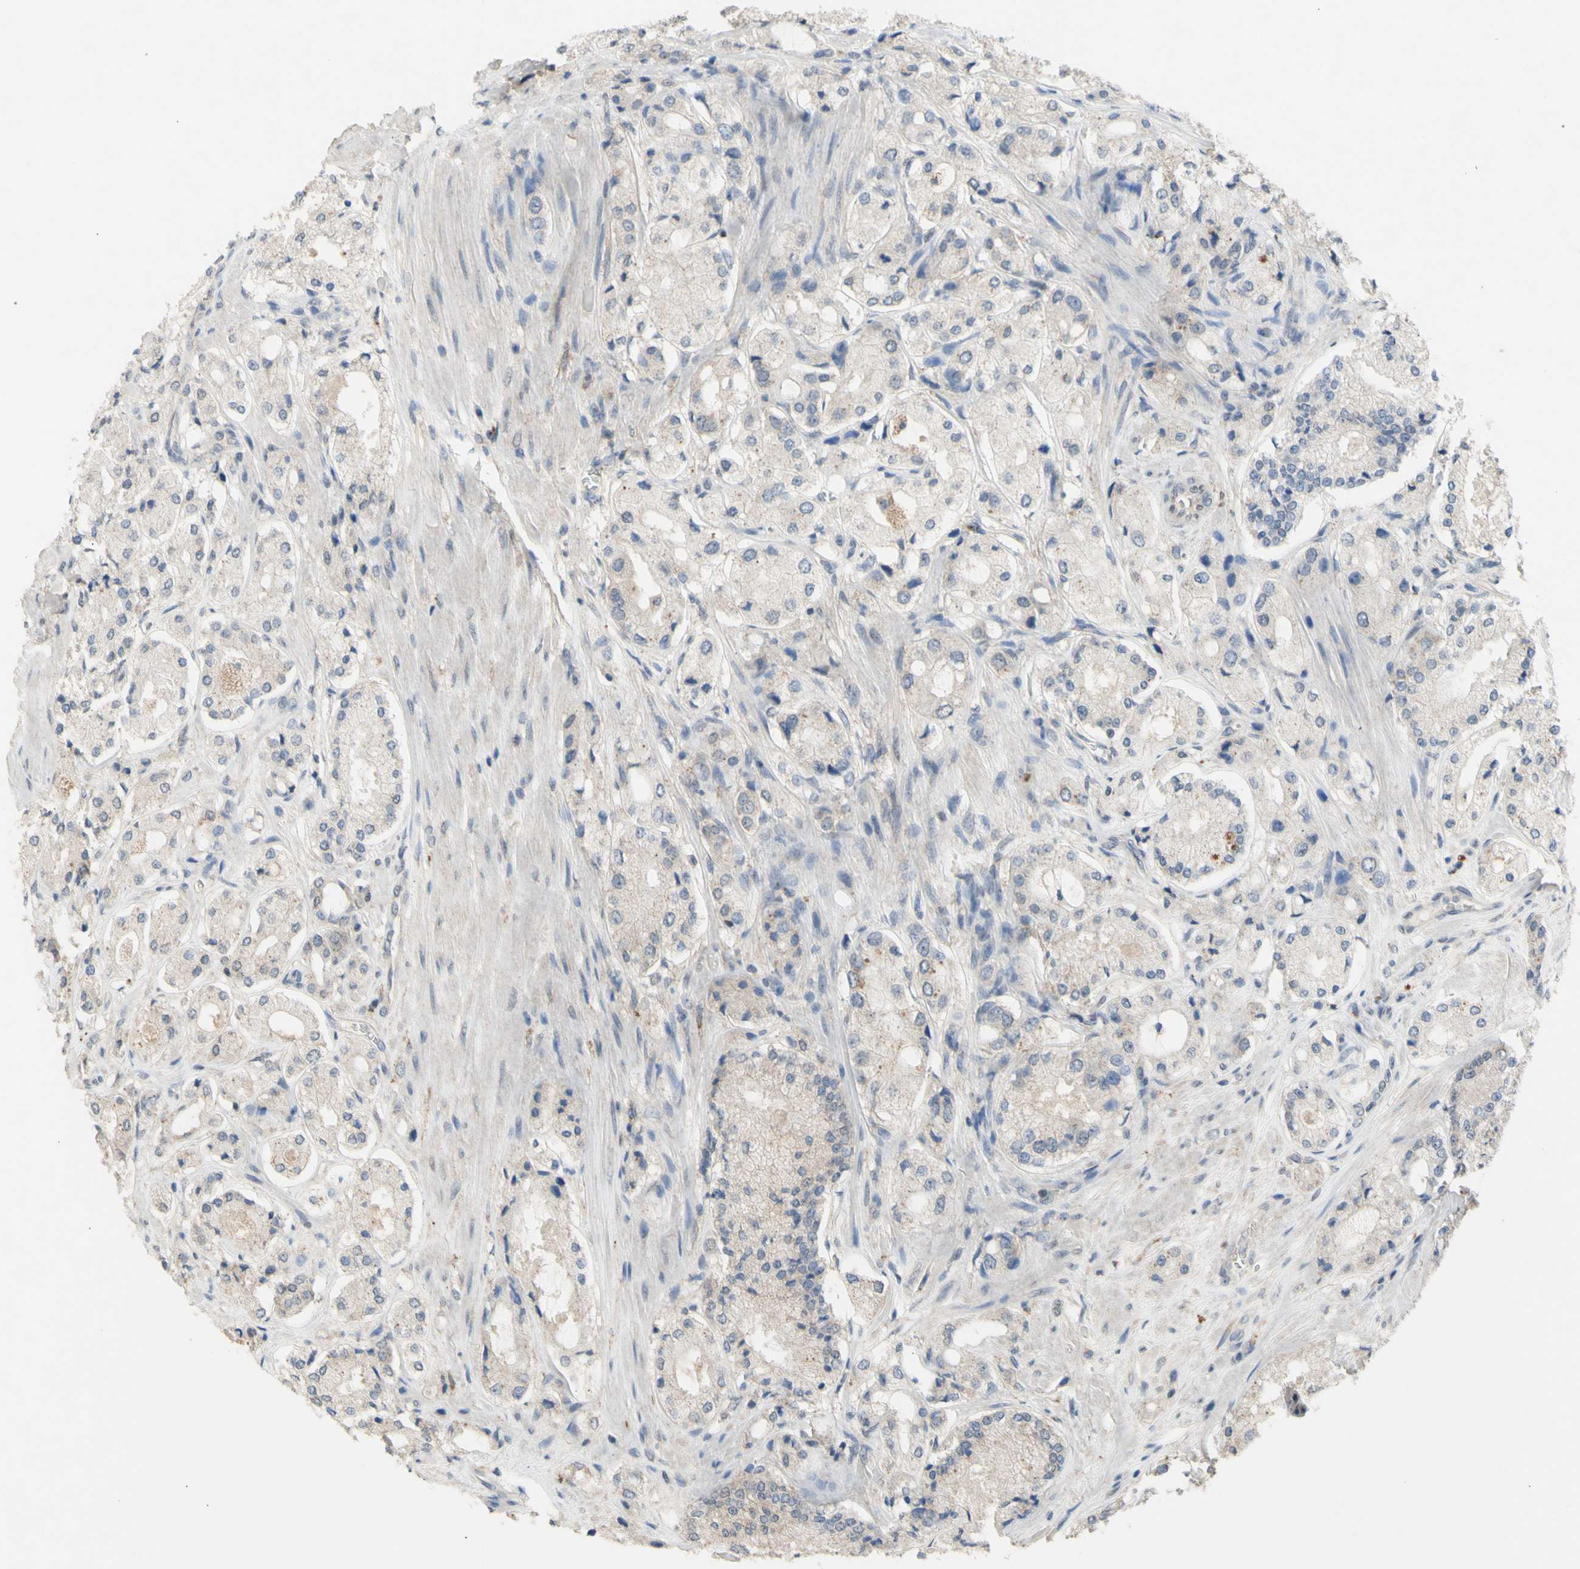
{"staining": {"intensity": "weak", "quantity": "25%-75%", "location": "cytoplasmic/membranous"}, "tissue": "prostate cancer", "cell_type": "Tumor cells", "image_type": "cancer", "snomed": [{"axis": "morphology", "description": "Adenocarcinoma, High grade"}, {"axis": "topography", "description": "Prostate"}], "caption": "Immunohistochemical staining of prostate cancer reveals low levels of weak cytoplasmic/membranous staining in approximately 25%-75% of tumor cells.", "gene": "NLRP1", "patient": {"sex": "male", "age": 65}}